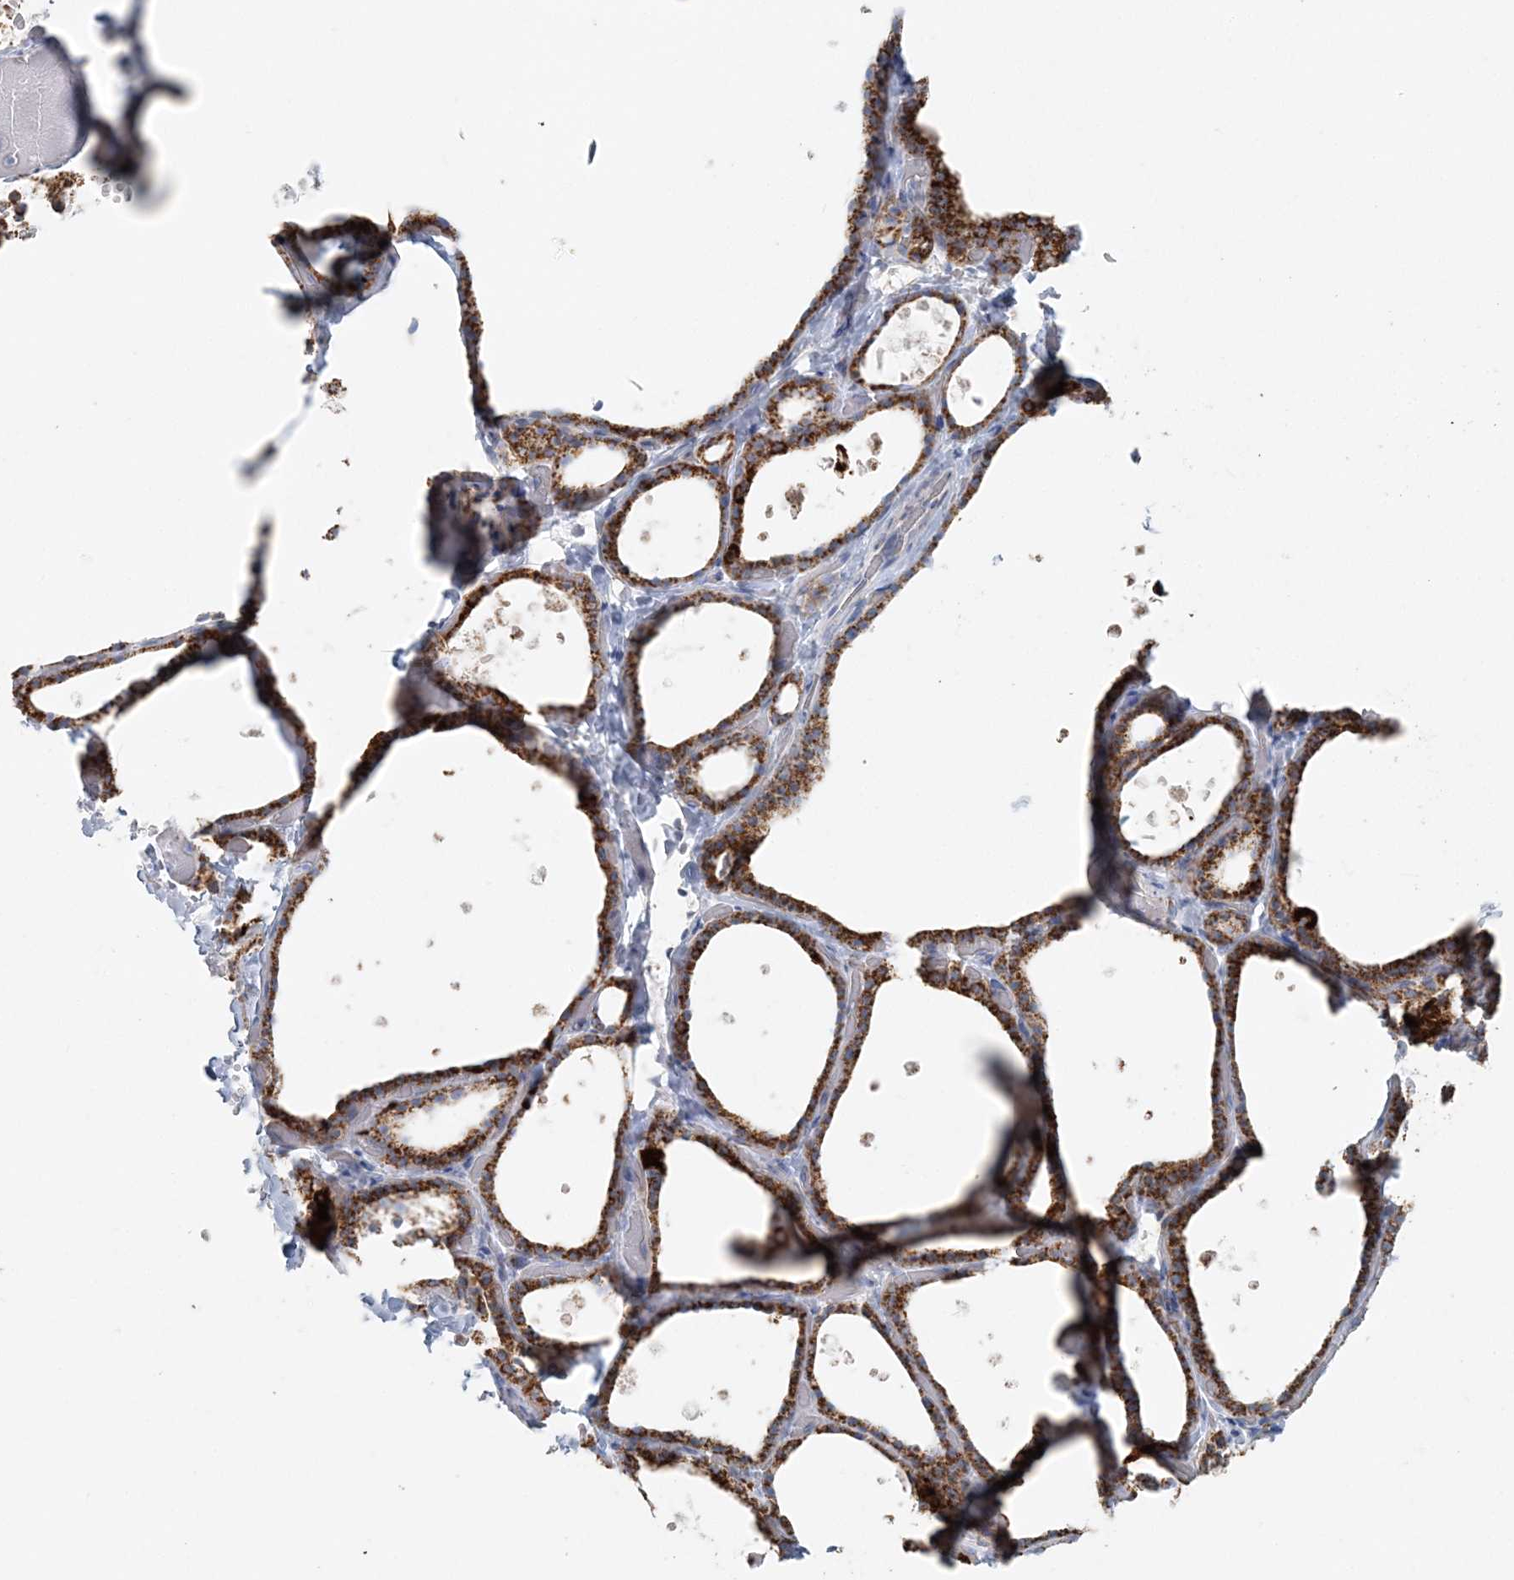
{"staining": {"intensity": "strong", "quantity": ">75%", "location": "cytoplasmic/membranous"}, "tissue": "thyroid gland", "cell_type": "Glandular cells", "image_type": "normal", "snomed": [{"axis": "morphology", "description": "Normal tissue, NOS"}, {"axis": "topography", "description": "Thyroid gland"}], "caption": "This image reveals immunohistochemistry staining of unremarkable thyroid gland, with high strong cytoplasmic/membranous positivity in approximately >75% of glandular cells.", "gene": "PCCB", "patient": {"sex": "female", "age": 44}}